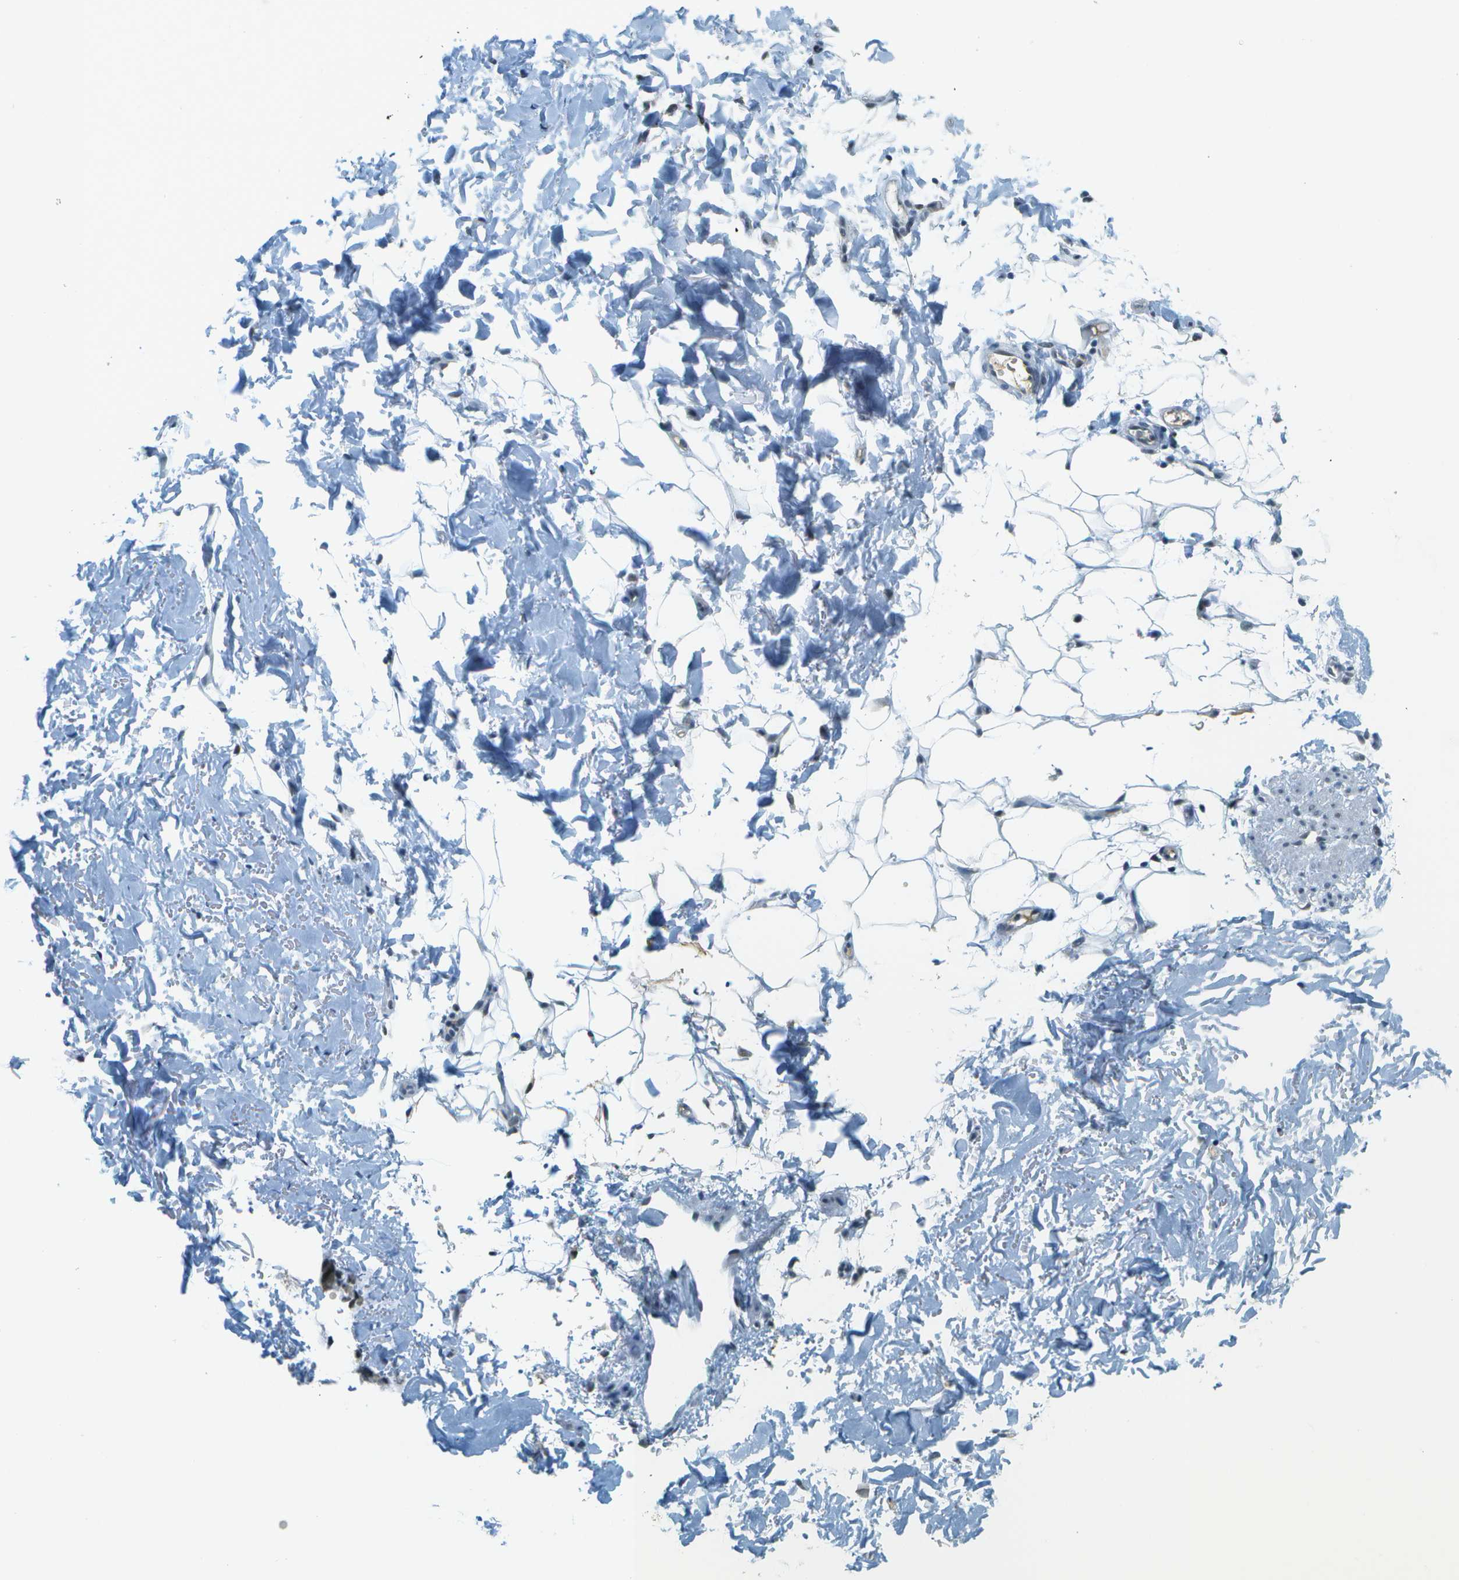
{"staining": {"intensity": "negative", "quantity": "none", "location": "none"}, "tissue": "adipose tissue", "cell_type": "Adipocytes", "image_type": "normal", "snomed": [{"axis": "morphology", "description": "Normal tissue, NOS"}, {"axis": "topography", "description": "Cartilage tissue"}, {"axis": "topography", "description": "Bronchus"}], "caption": "Human adipose tissue stained for a protein using immunohistochemistry reveals no staining in adipocytes.", "gene": "NEK11", "patient": {"sex": "female", "age": 73}}